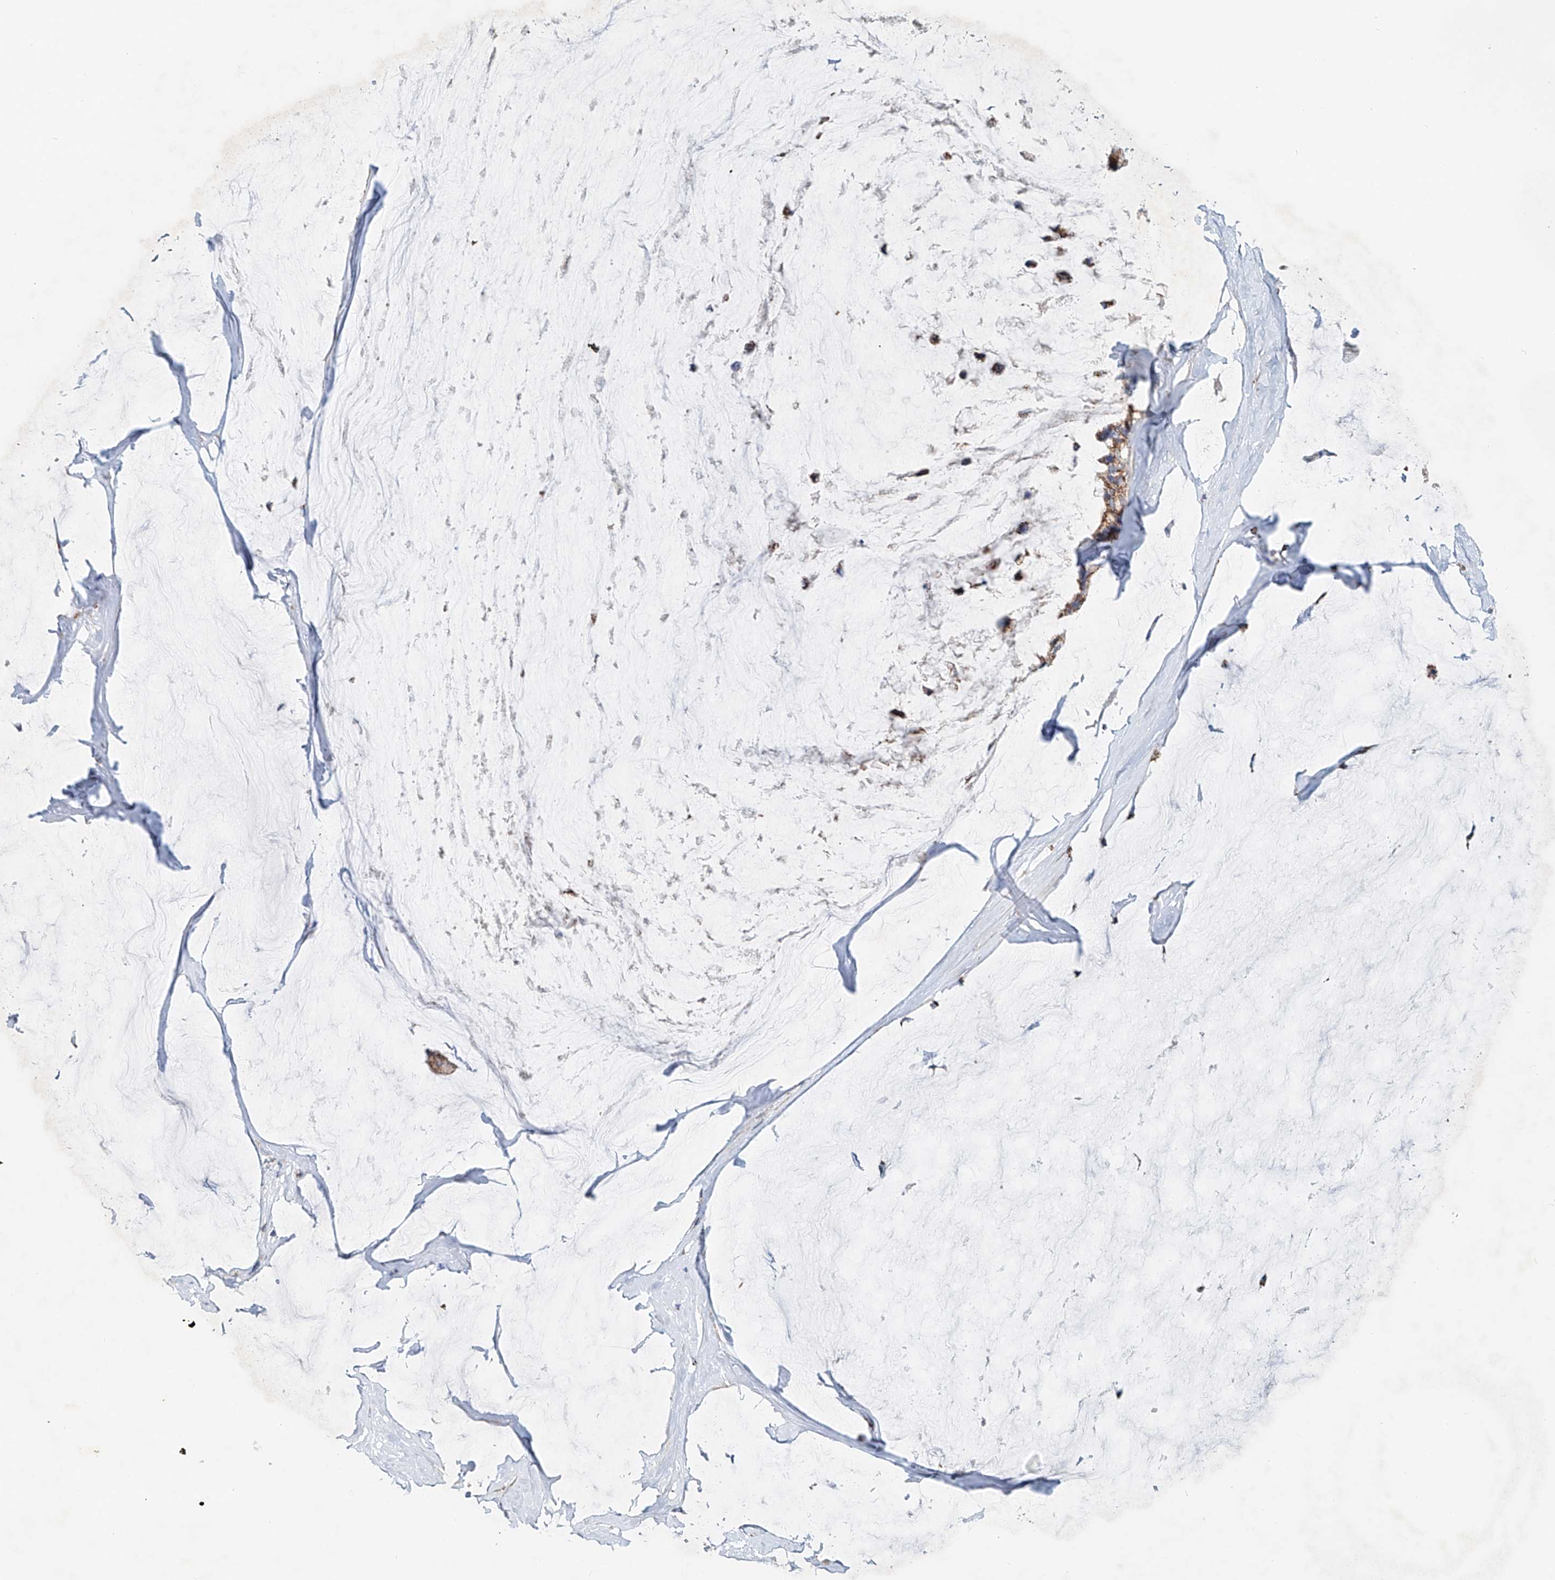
{"staining": {"intensity": "moderate", "quantity": ">75%", "location": "cytoplasmic/membranous"}, "tissue": "ovarian cancer", "cell_type": "Tumor cells", "image_type": "cancer", "snomed": [{"axis": "morphology", "description": "Cystadenocarcinoma, mucinous, NOS"}, {"axis": "topography", "description": "Ovary"}], "caption": "This is an image of immunohistochemistry (IHC) staining of ovarian mucinous cystadenocarcinoma, which shows moderate staining in the cytoplasmic/membranous of tumor cells.", "gene": "CARD10", "patient": {"sex": "female", "age": 39}}